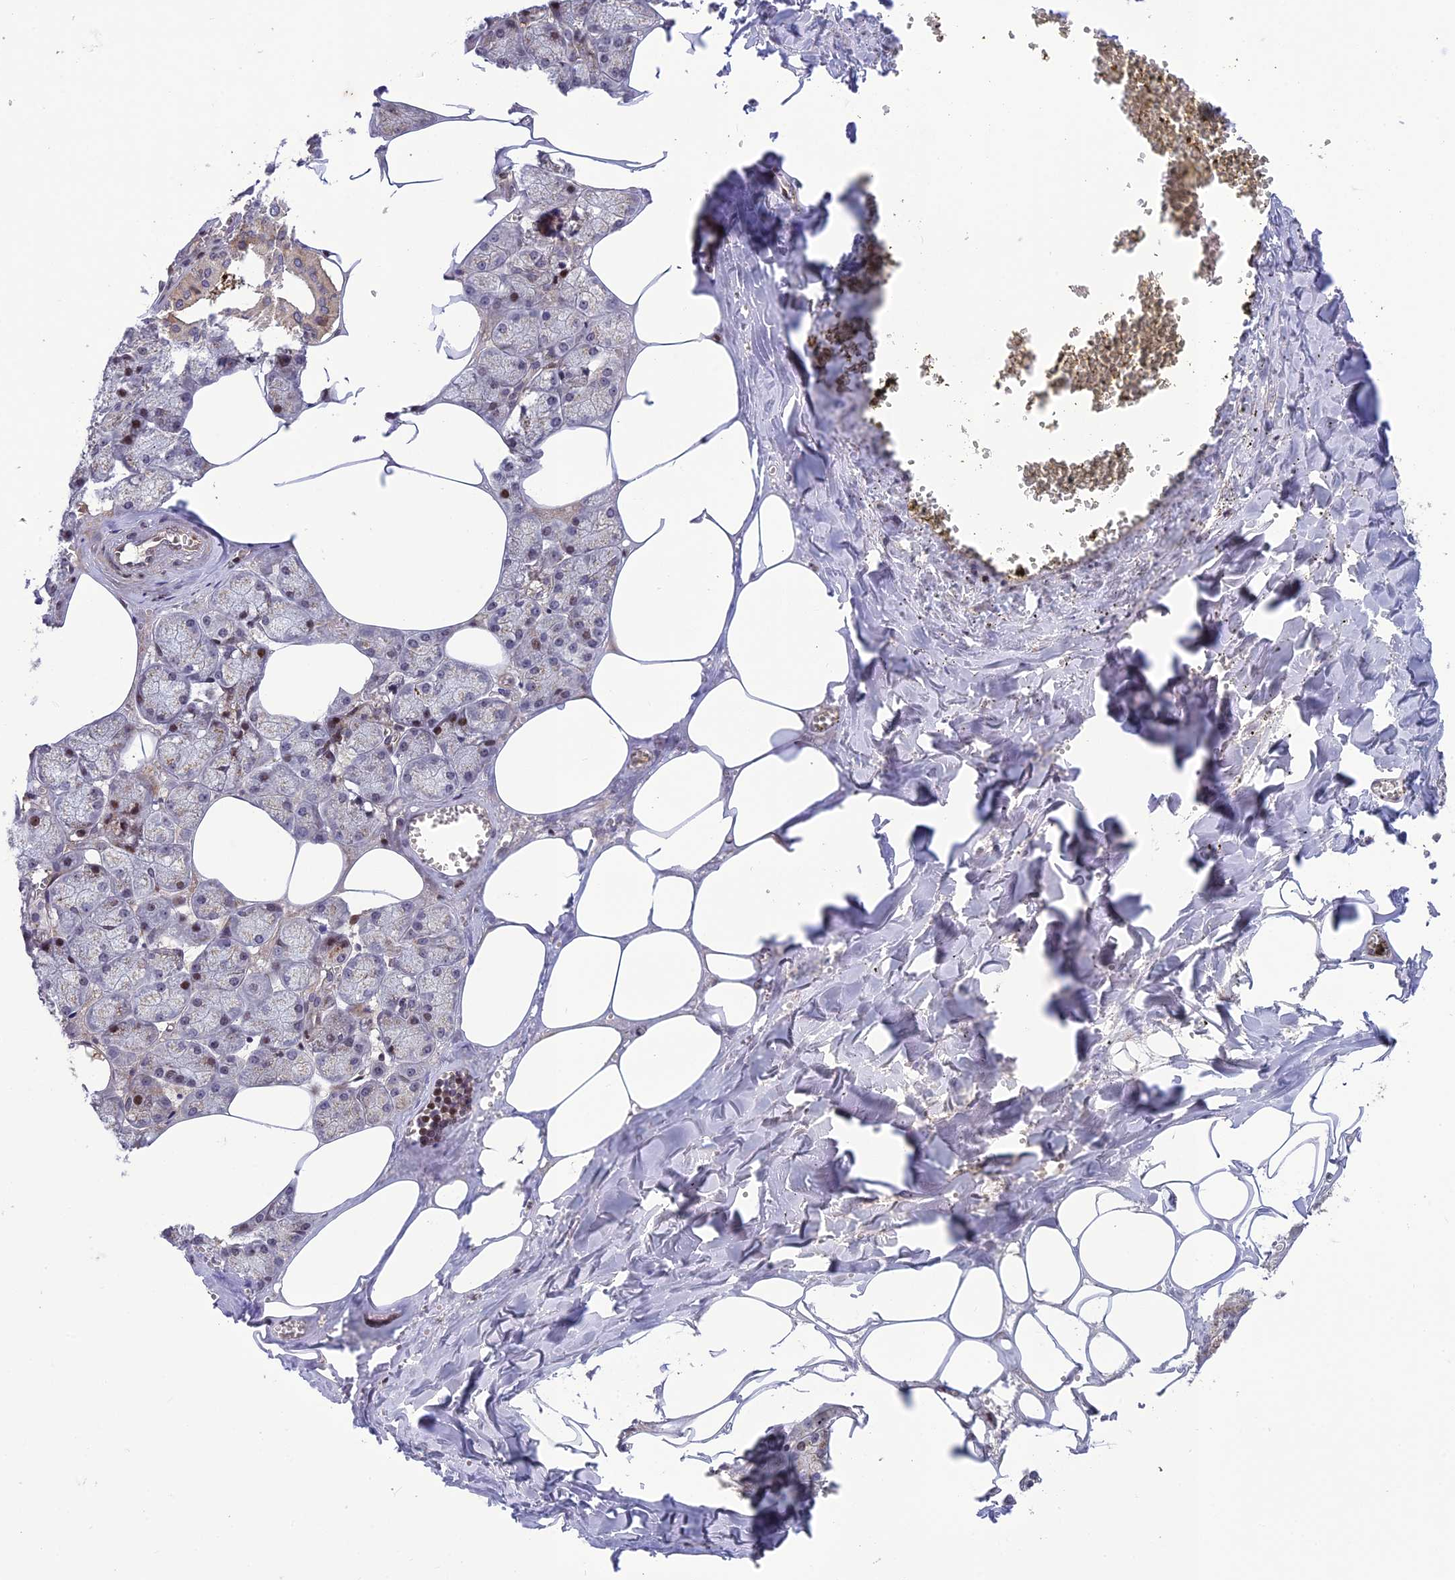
{"staining": {"intensity": "moderate", "quantity": "25%-75%", "location": "cytoplasmic/membranous,nuclear"}, "tissue": "salivary gland", "cell_type": "Glandular cells", "image_type": "normal", "snomed": [{"axis": "morphology", "description": "Normal tissue, NOS"}, {"axis": "topography", "description": "Salivary gland"}], "caption": "The histopathology image reveals immunohistochemical staining of normal salivary gland. There is moderate cytoplasmic/membranous,nuclear positivity is present in about 25%-75% of glandular cells. Immunohistochemistry (ihc) stains the protein of interest in brown and the nuclei are stained blue.", "gene": "SMIM7", "patient": {"sex": "male", "age": 62}}